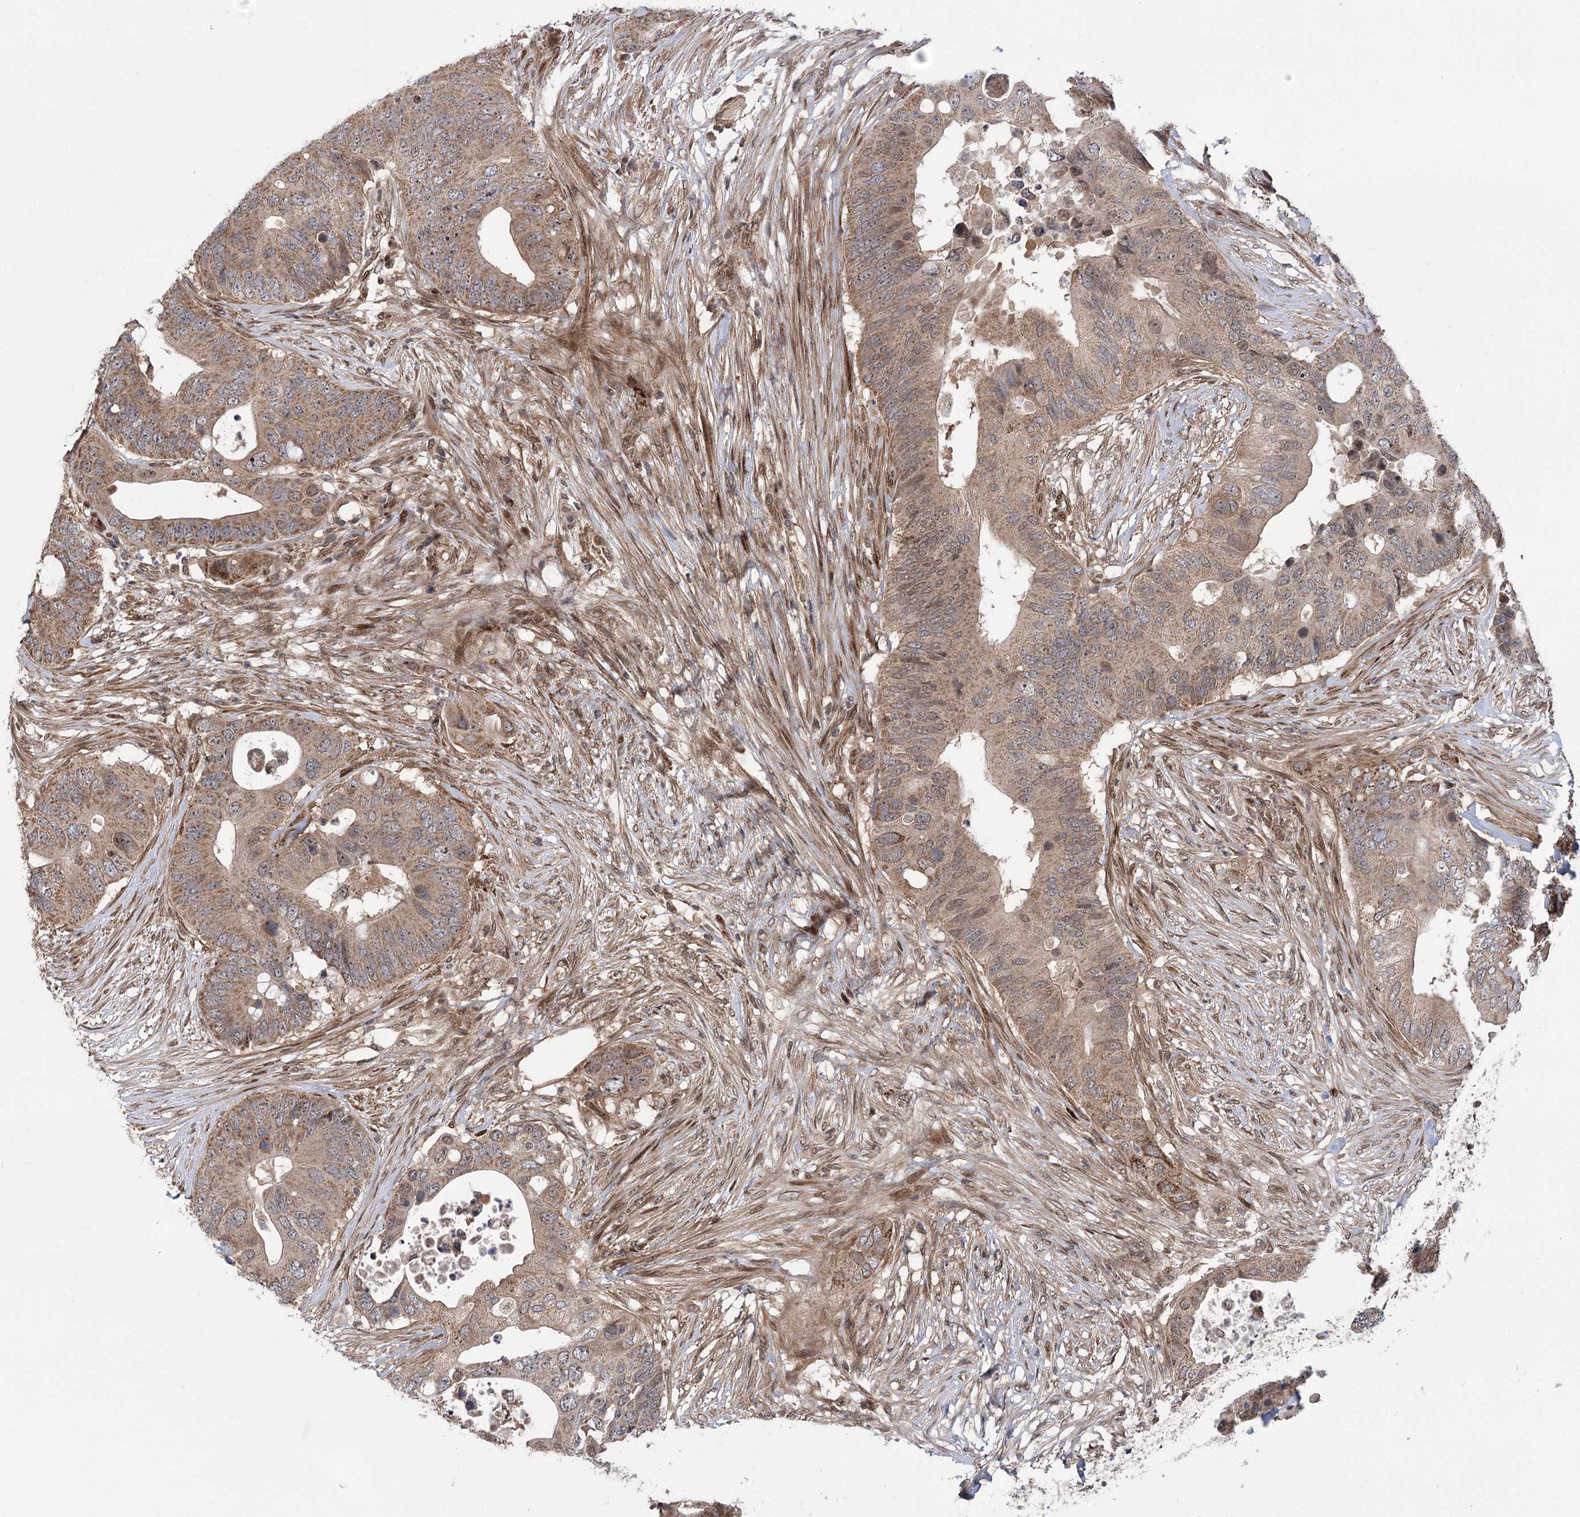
{"staining": {"intensity": "weak", "quantity": ">75%", "location": "cytoplasmic/membranous,nuclear"}, "tissue": "colorectal cancer", "cell_type": "Tumor cells", "image_type": "cancer", "snomed": [{"axis": "morphology", "description": "Adenocarcinoma, NOS"}, {"axis": "topography", "description": "Colon"}], "caption": "Weak cytoplasmic/membranous and nuclear staining is seen in about >75% of tumor cells in colorectal adenocarcinoma. The staining was performed using DAB (3,3'-diaminobenzidine) to visualize the protein expression in brown, while the nuclei were stained in blue with hematoxylin (Magnification: 20x).", "gene": "TENM2", "patient": {"sex": "male", "age": 71}}